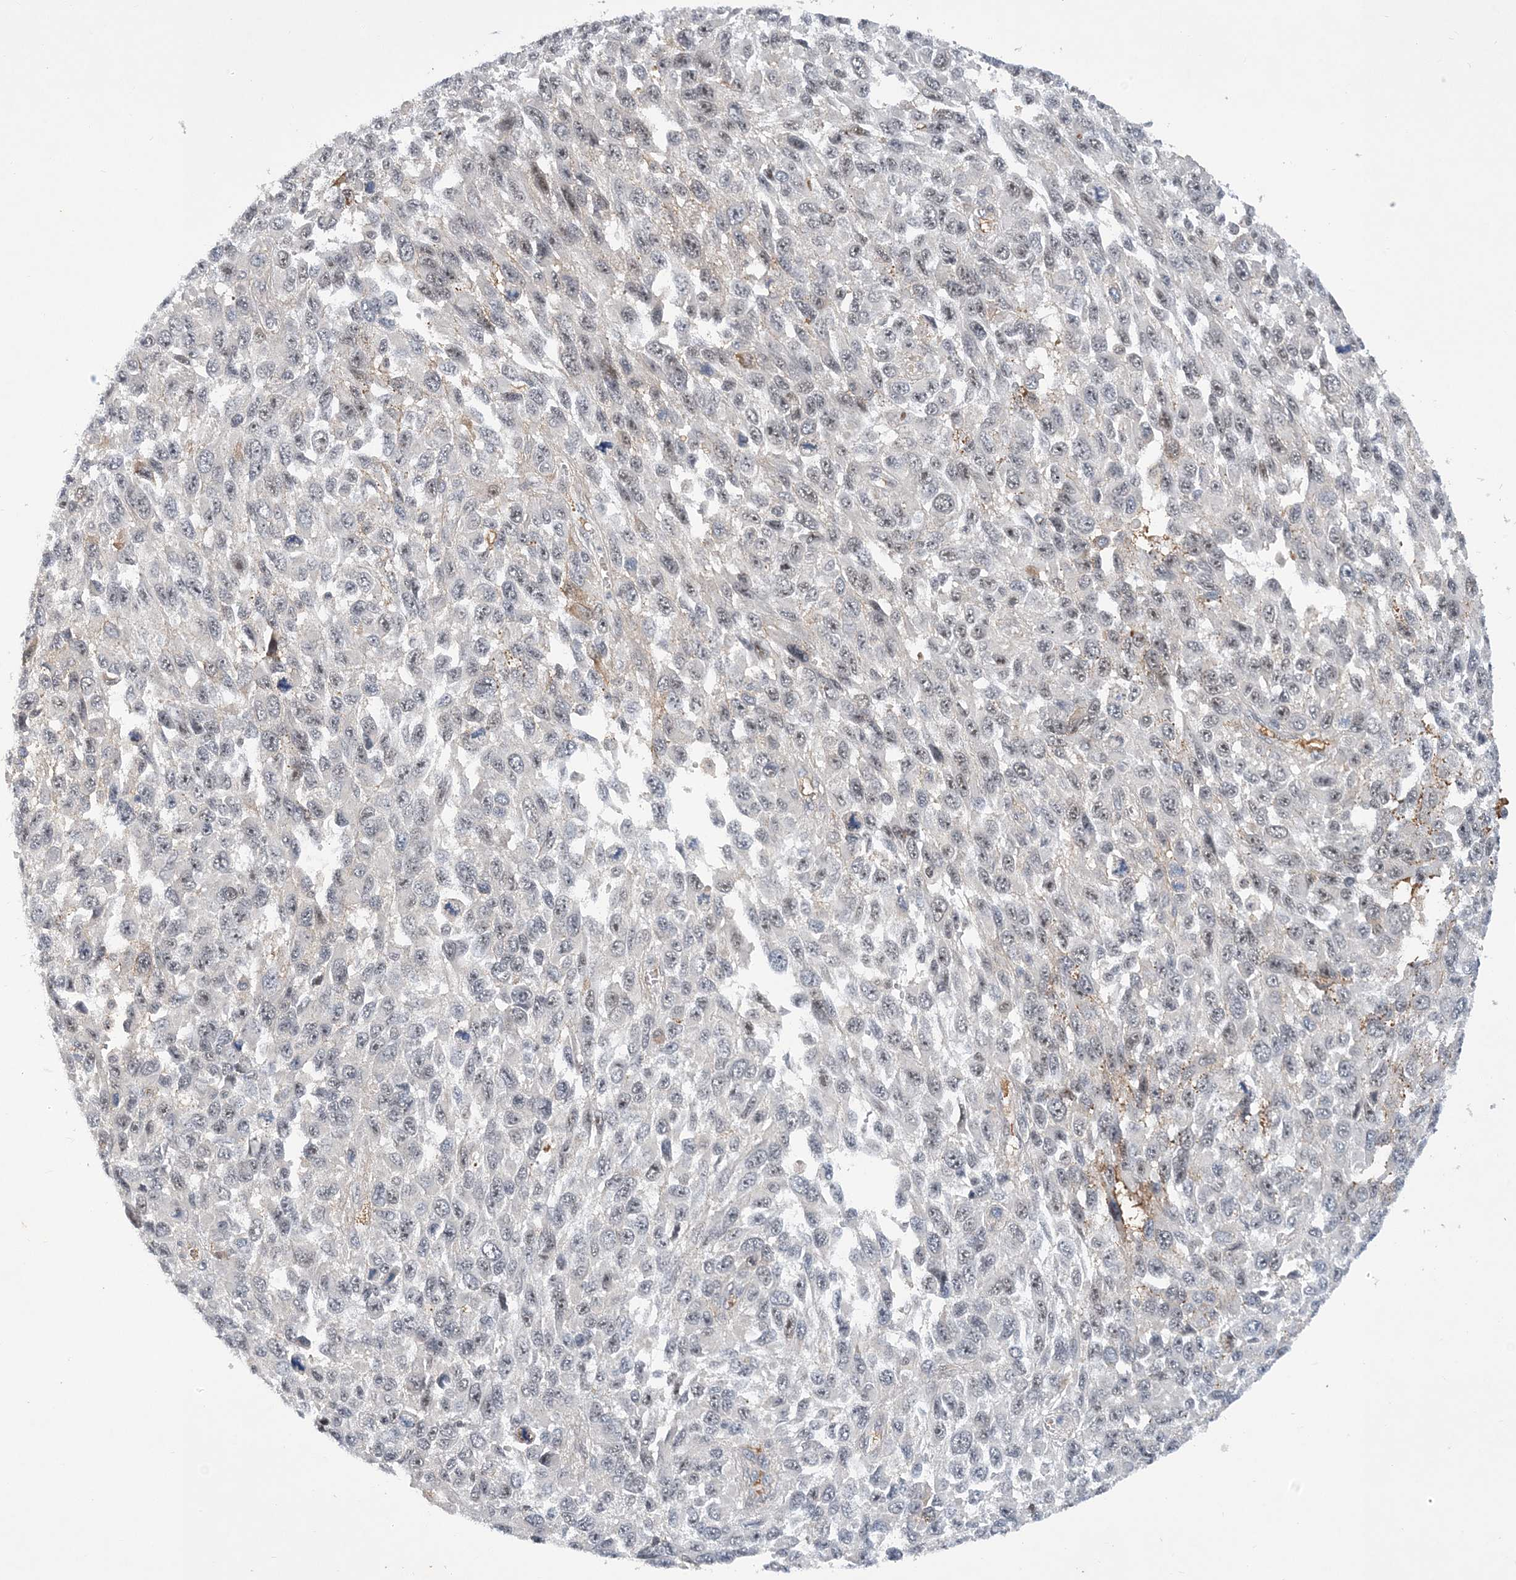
{"staining": {"intensity": "weak", "quantity": "<25%", "location": "nuclear"}, "tissue": "melanoma", "cell_type": "Tumor cells", "image_type": "cancer", "snomed": [{"axis": "morphology", "description": "Malignant melanoma, NOS"}, {"axis": "topography", "description": "Skin"}], "caption": "Immunohistochemical staining of human melanoma displays no significant staining in tumor cells. The staining is performed using DAB (3,3'-diaminobenzidine) brown chromogen with nuclei counter-stained in using hematoxylin.", "gene": "FAM217A", "patient": {"sex": "female", "age": 96}}